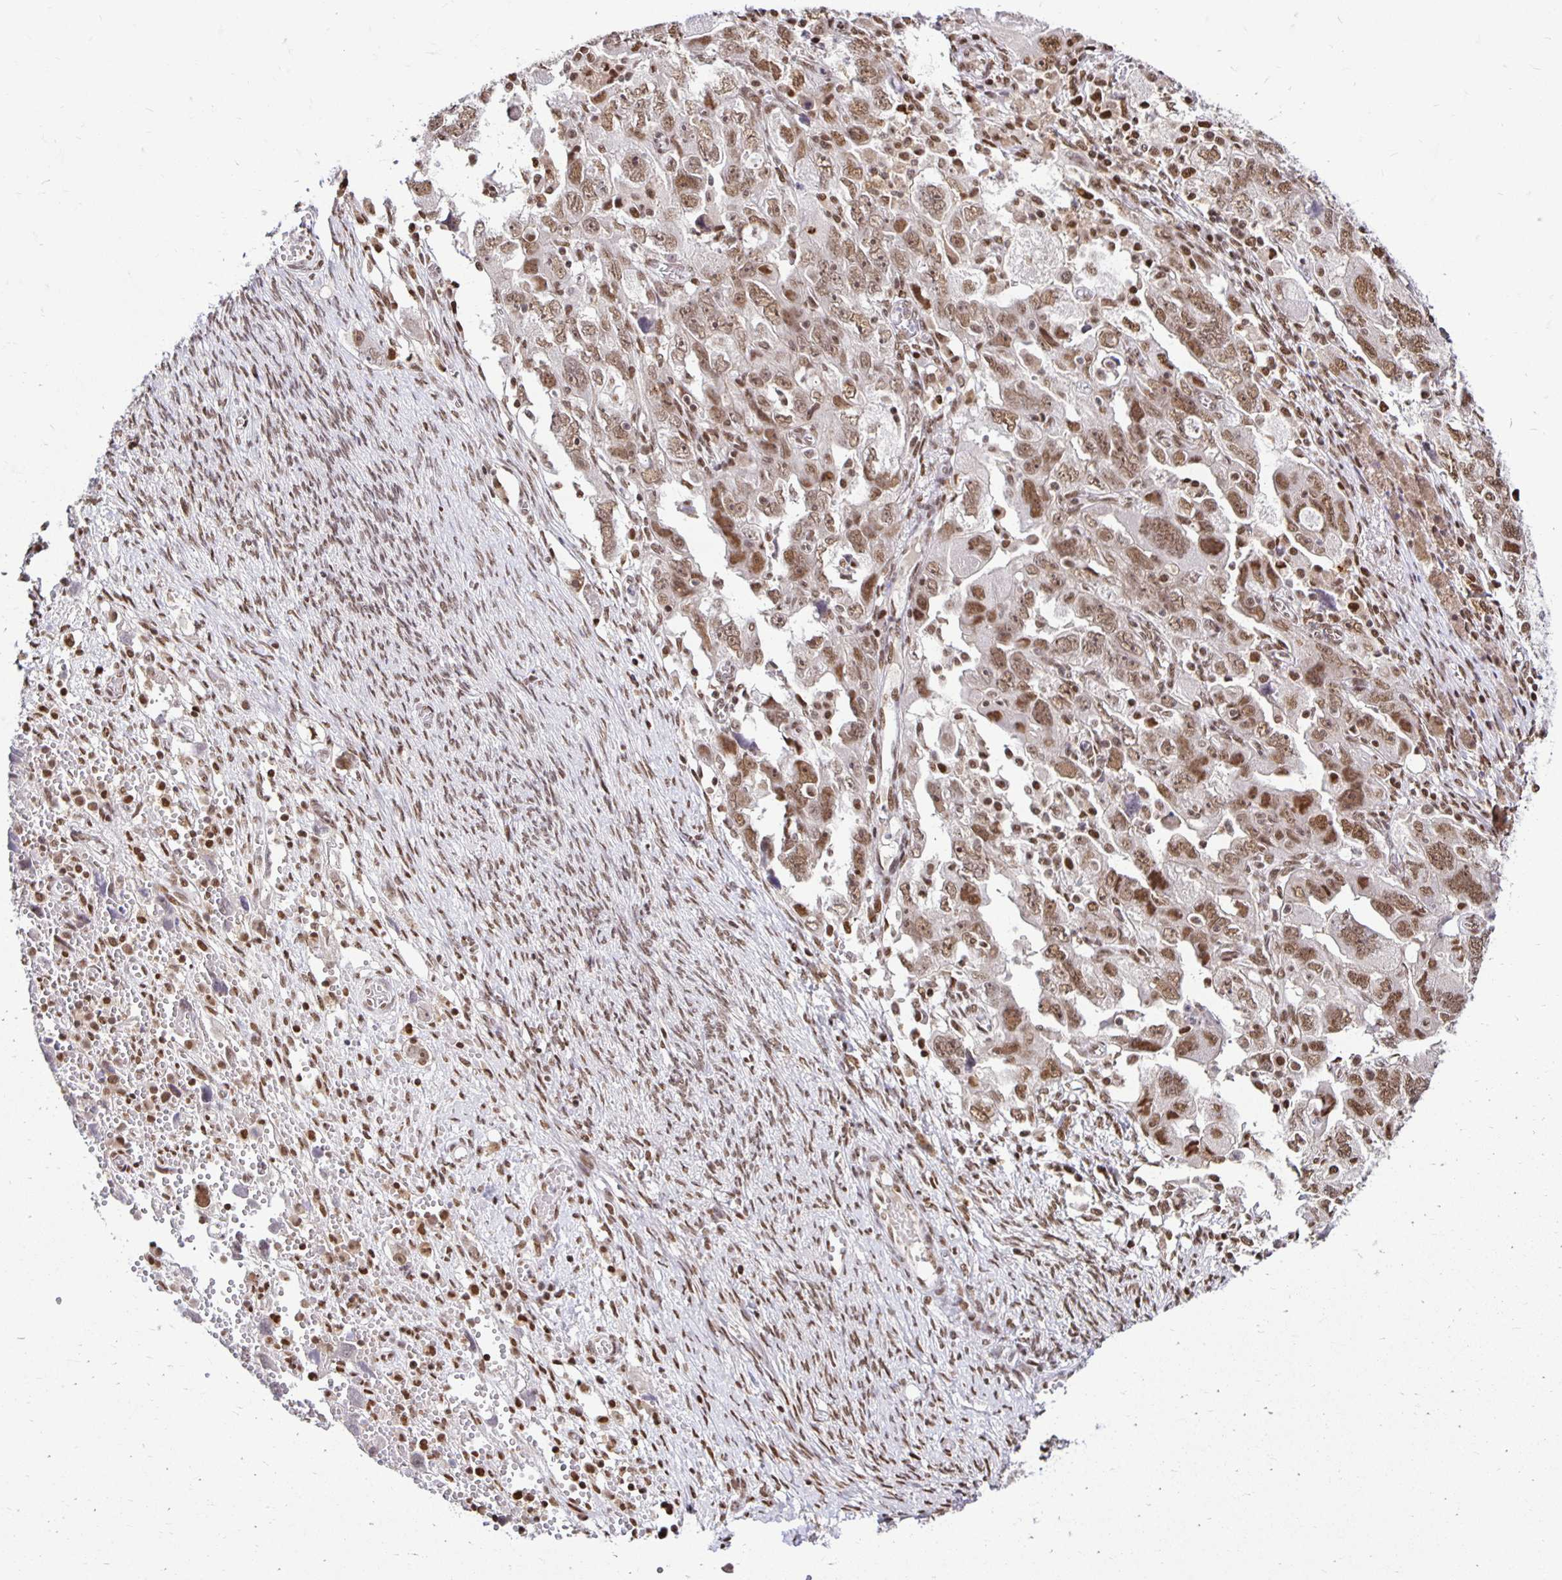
{"staining": {"intensity": "moderate", "quantity": ">75%", "location": "nuclear"}, "tissue": "ovarian cancer", "cell_type": "Tumor cells", "image_type": "cancer", "snomed": [{"axis": "morphology", "description": "Carcinoma, NOS"}, {"axis": "morphology", "description": "Cystadenocarcinoma, serous, NOS"}, {"axis": "topography", "description": "Ovary"}], "caption": "Immunohistochemistry (DAB) staining of ovarian cancer reveals moderate nuclear protein staining in approximately >75% of tumor cells.", "gene": "ZNF579", "patient": {"sex": "female", "age": 69}}